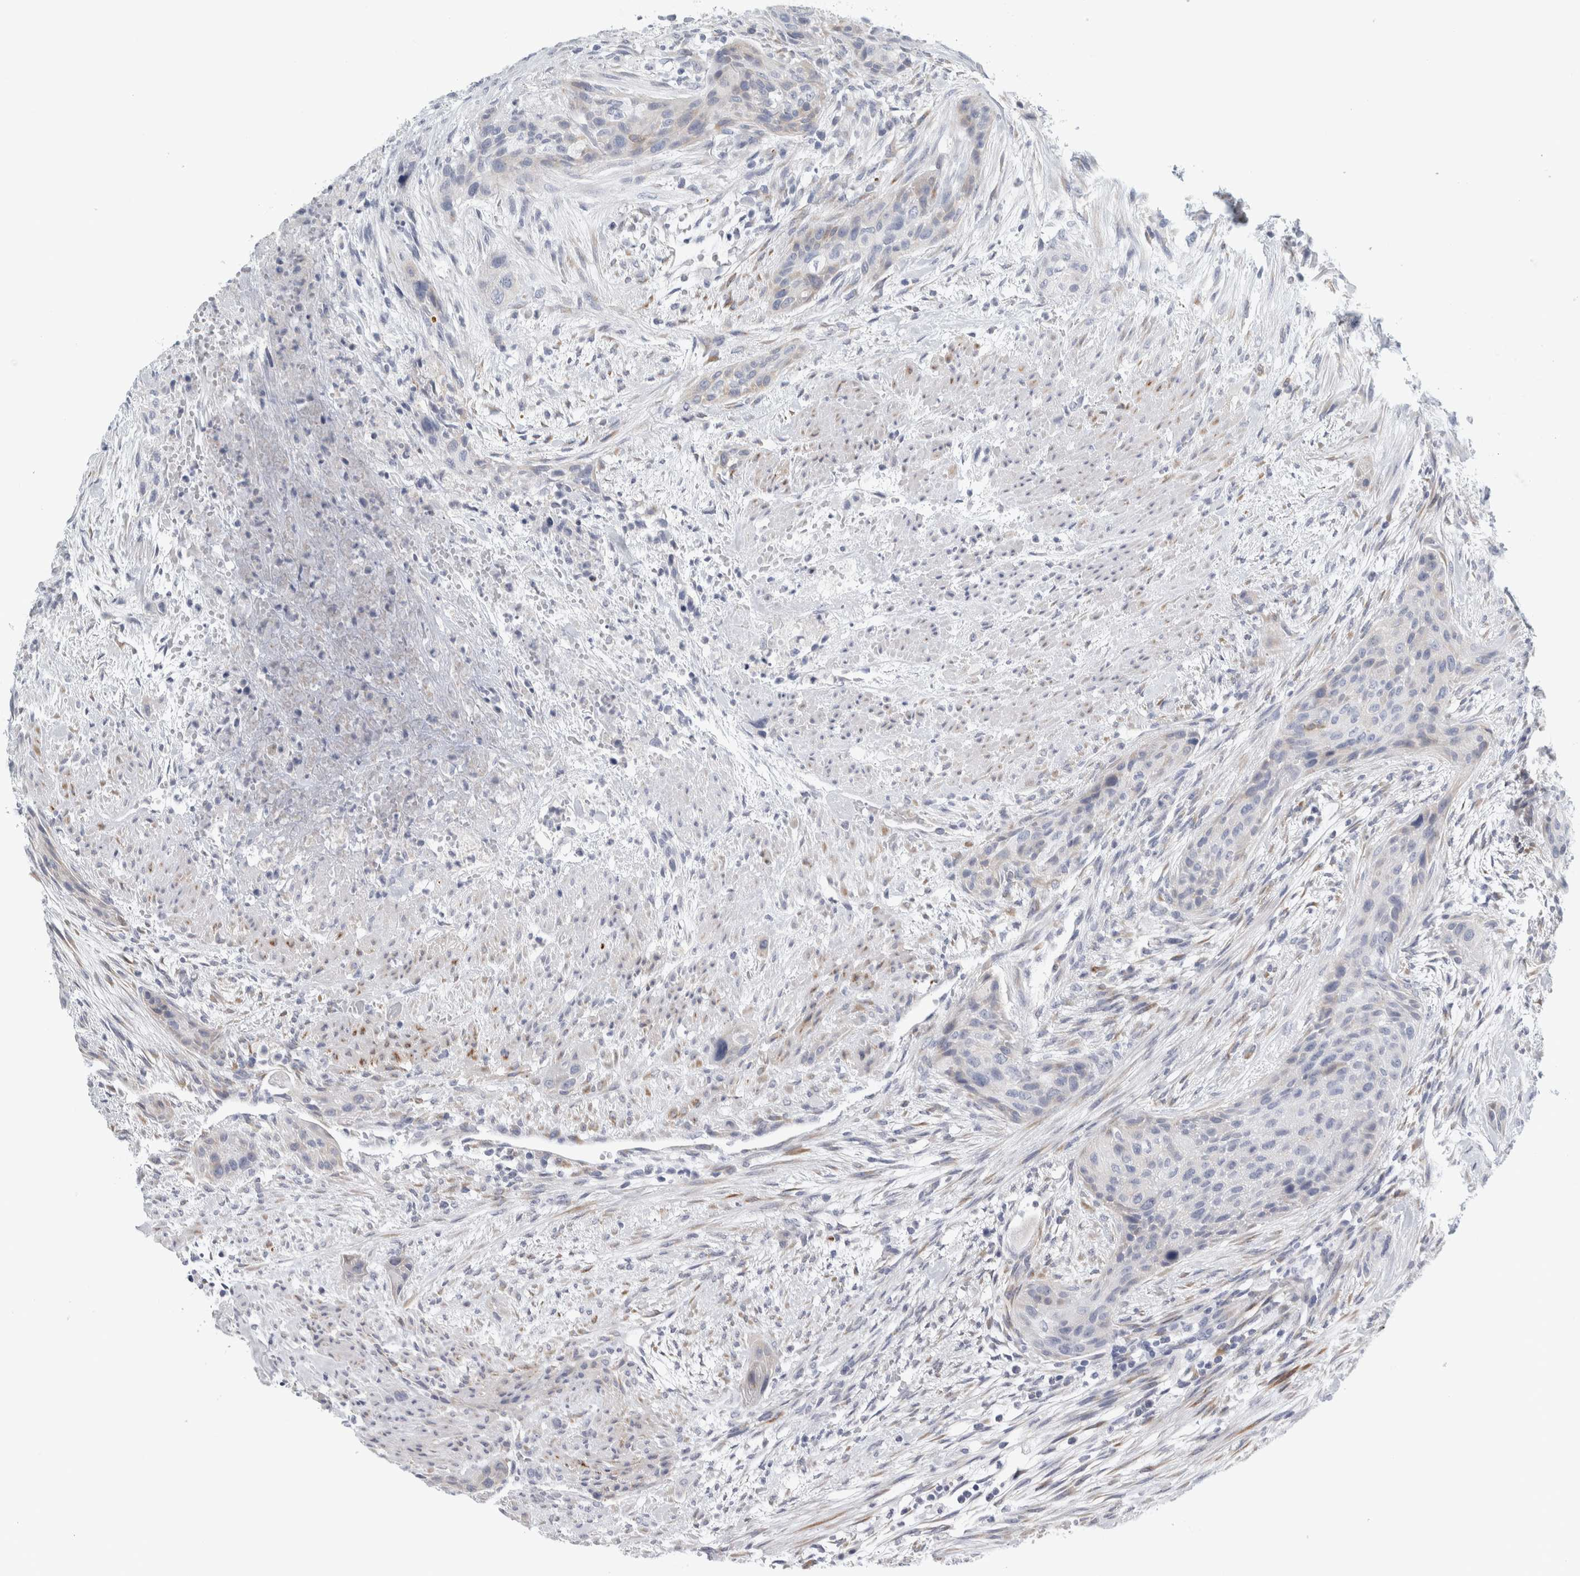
{"staining": {"intensity": "negative", "quantity": "none", "location": "none"}, "tissue": "urothelial cancer", "cell_type": "Tumor cells", "image_type": "cancer", "snomed": [{"axis": "morphology", "description": "Urothelial carcinoma, High grade"}, {"axis": "topography", "description": "Urinary bladder"}], "caption": "The micrograph shows no staining of tumor cells in urothelial cancer.", "gene": "B3GNT3", "patient": {"sex": "male", "age": 35}}